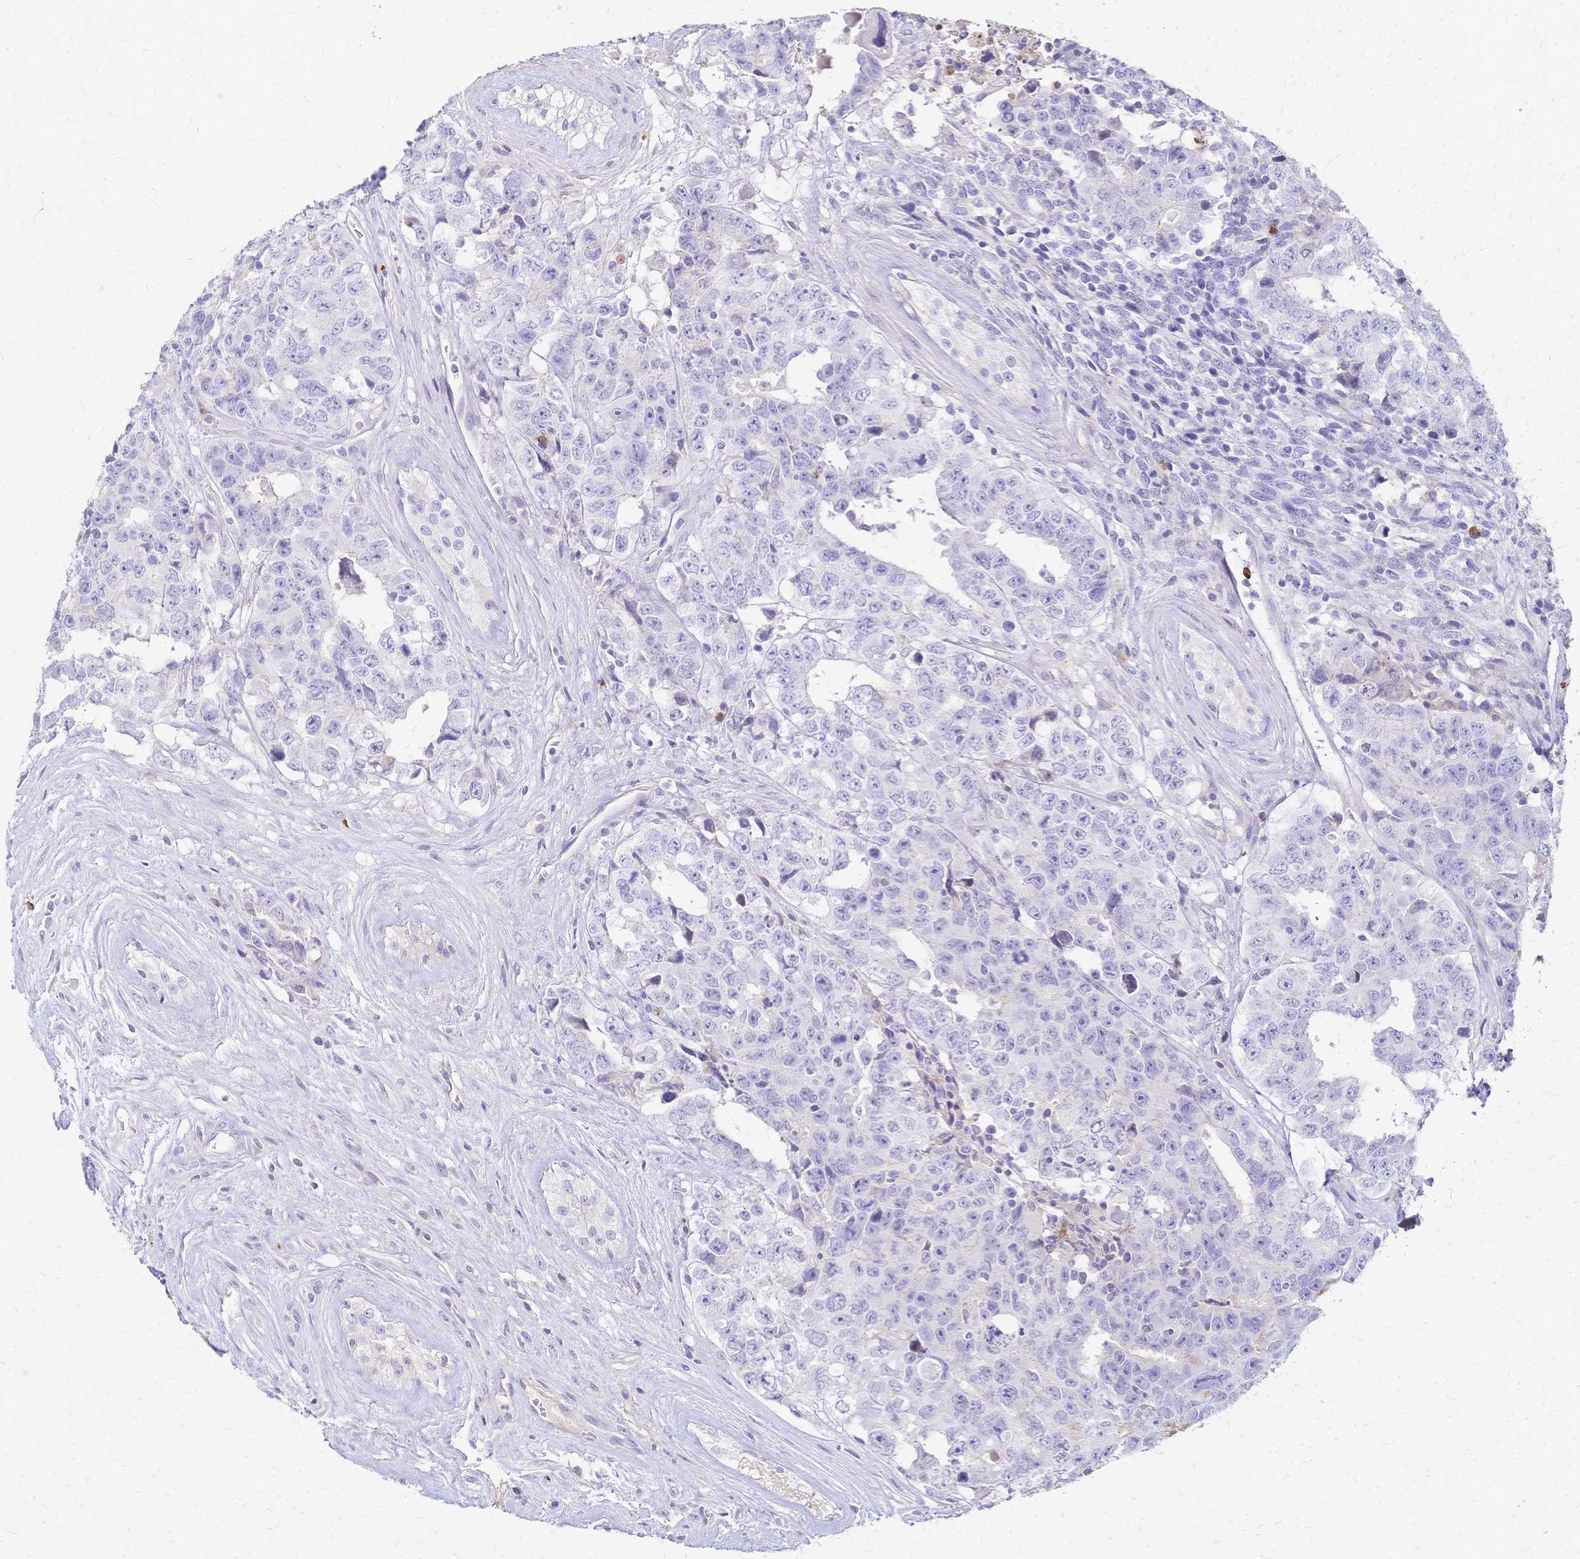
{"staining": {"intensity": "negative", "quantity": "none", "location": "none"}, "tissue": "testis cancer", "cell_type": "Tumor cells", "image_type": "cancer", "snomed": [{"axis": "morphology", "description": "Carcinoma, Embryonal, NOS"}, {"axis": "topography", "description": "Testis"}], "caption": "A micrograph of testis embryonal carcinoma stained for a protein reveals no brown staining in tumor cells.", "gene": "IL2RA", "patient": {"sex": "male", "age": 24}}